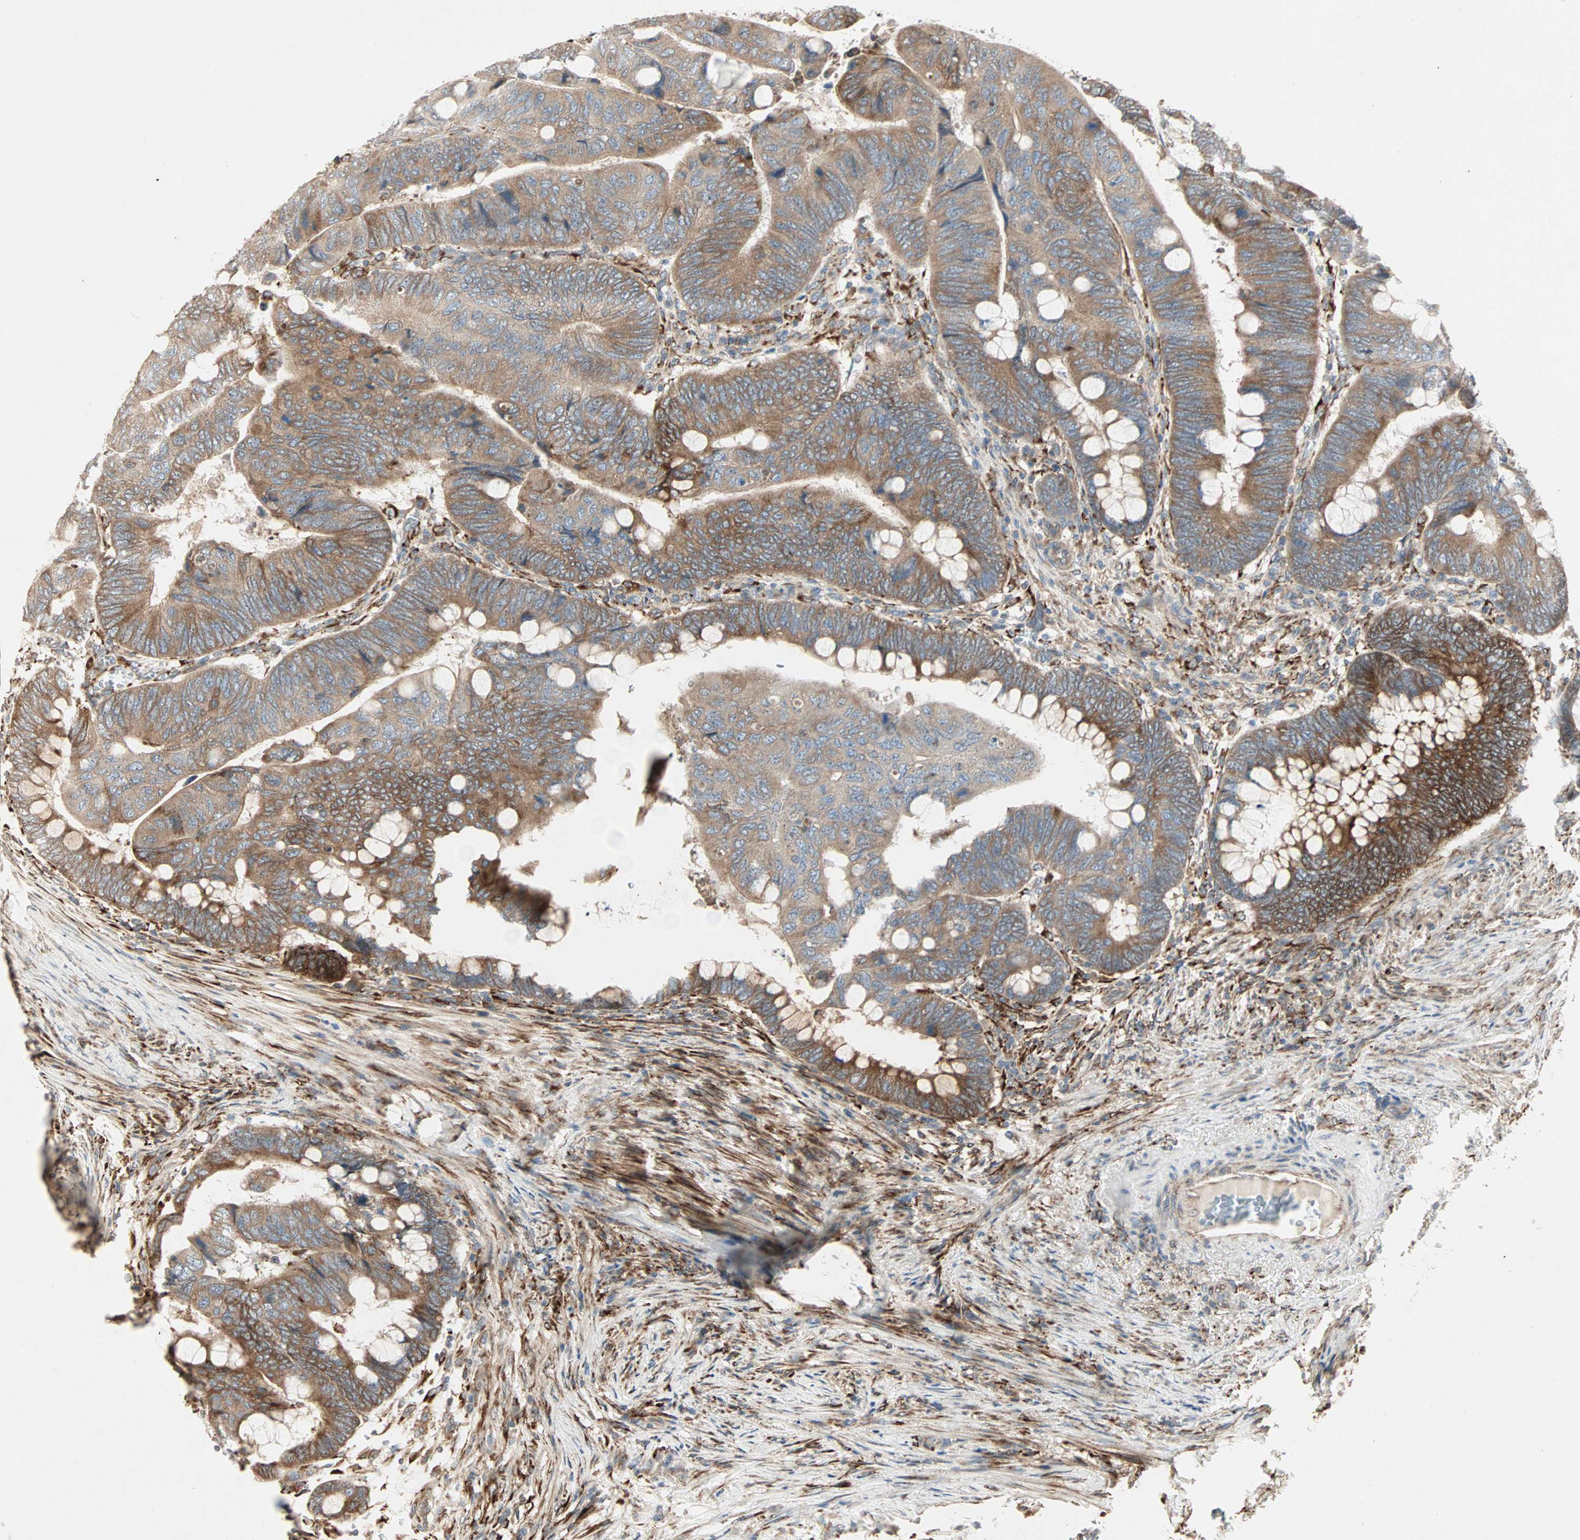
{"staining": {"intensity": "moderate", "quantity": ">75%", "location": "cytoplasmic/membranous"}, "tissue": "colorectal cancer", "cell_type": "Tumor cells", "image_type": "cancer", "snomed": [{"axis": "morphology", "description": "Normal tissue, NOS"}, {"axis": "morphology", "description": "Adenocarcinoma, NOS"}, {"axis": "topography", "description": "Rectum"}, {"axis": "topography", "description": "Peripheral nerve tissue"}], "caption": "The micrograph displays staining of colorectal cancer (adenocarcinoma), revealing moderate cytoplasmic/membranous protein expression (brown color) within tumor cells.", "gene": "H6PD", "patient": {"sex": "male", "age": 92}}